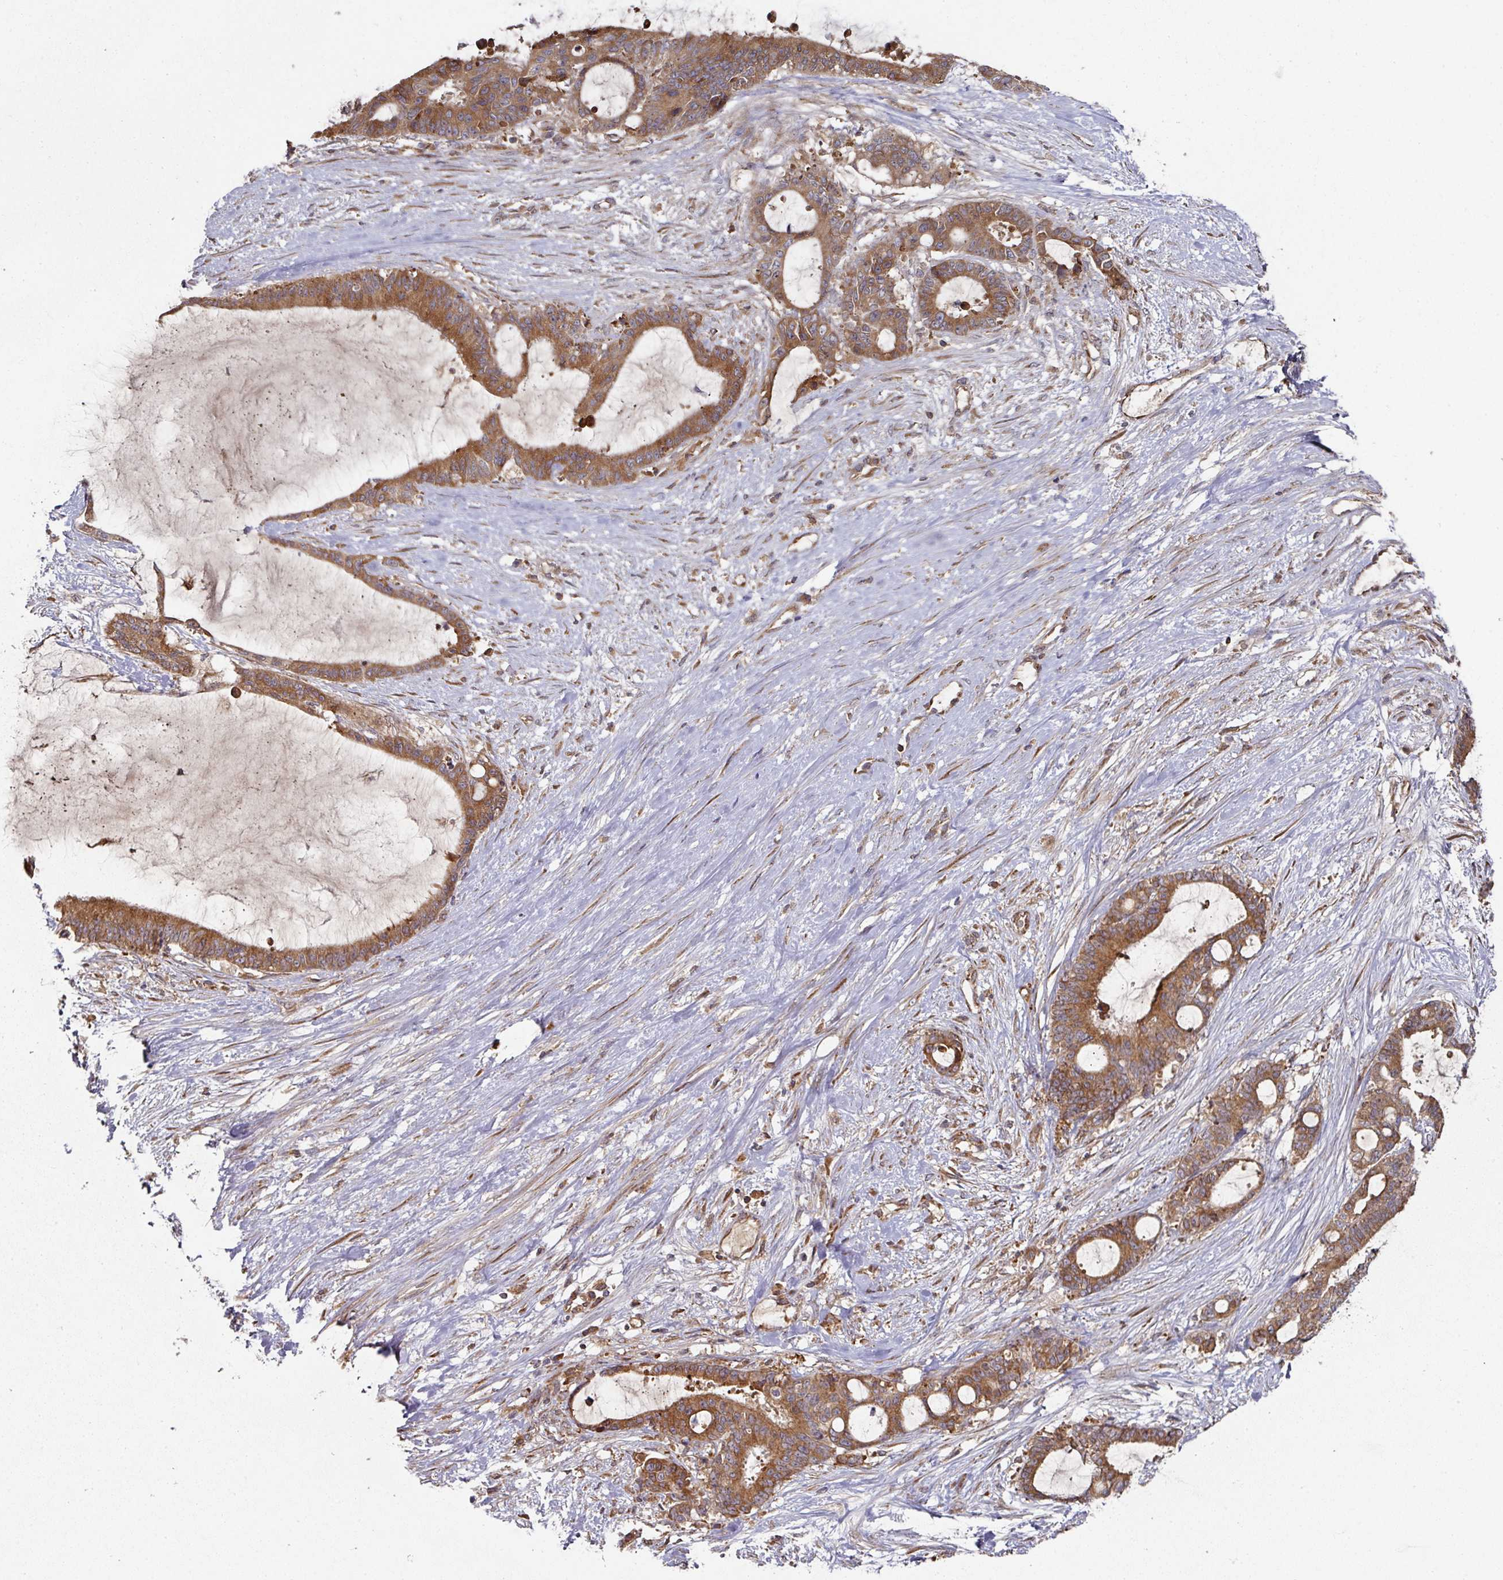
{"staining": {"intensity": "strong", "quantity": ">75%", "location": "cytoplasmic/membranous"}, "tissue": "liver cancer", "cell_type": "Tumor cells", "image_type": "cancer", "snomed": [{"axis": "morphology", "description": "Normal tissue, NOS"}, {"axis": "morphology", "description": "Cholangiocarcinoma"}, {"axis": "topography", "description": "Liver"}, {"axis": "topography", "description": "Peripheral nerve tissue"}], "caption": "Human cholangiocarcinoma (liver) stained for a protein (brown) displays strong cytoplasmic/membranous positive staining in about >75% of tumor cells.", "gene": "CEP95", "patient": {"sex": "female", "age": 73}}